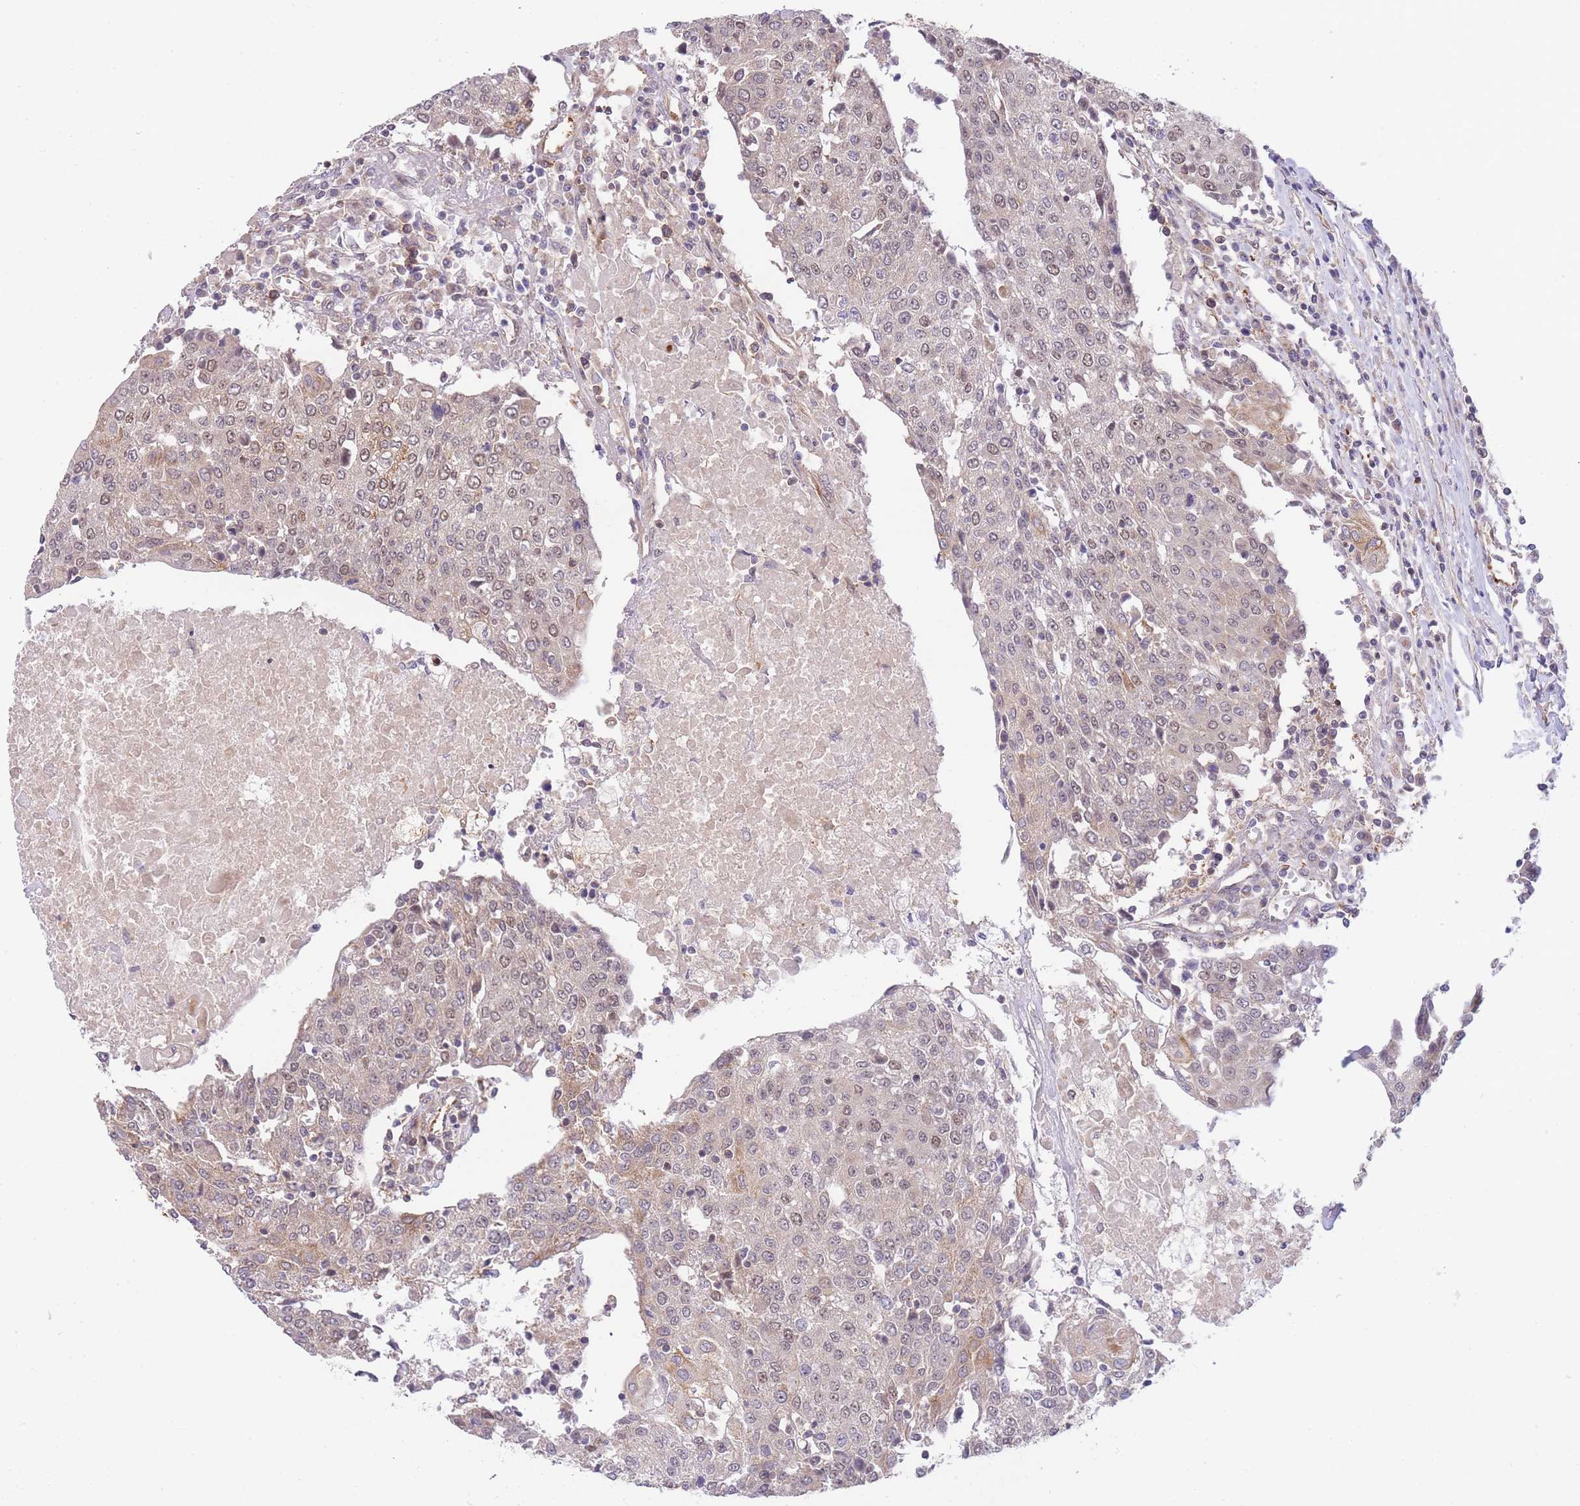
{"staining": {"intensity": "negative", "quantity": "none", "location": "none"}, "tissue": "urothelial cancer", "cell_type": "Tumor cells", "image_type": "cancer", "snomed": [{"axis": "morphology", "description": "Urothelial carcinoma, High grade"}, {"axis": "topography", "description": "Urinary bladder"}], "caption": "Urothelial cancer stained for a protein using immunohistochemistry reveals no expression tumor cells.", "gene": "EXOSC8", "patient": {"sex": "female", "age": 85}}